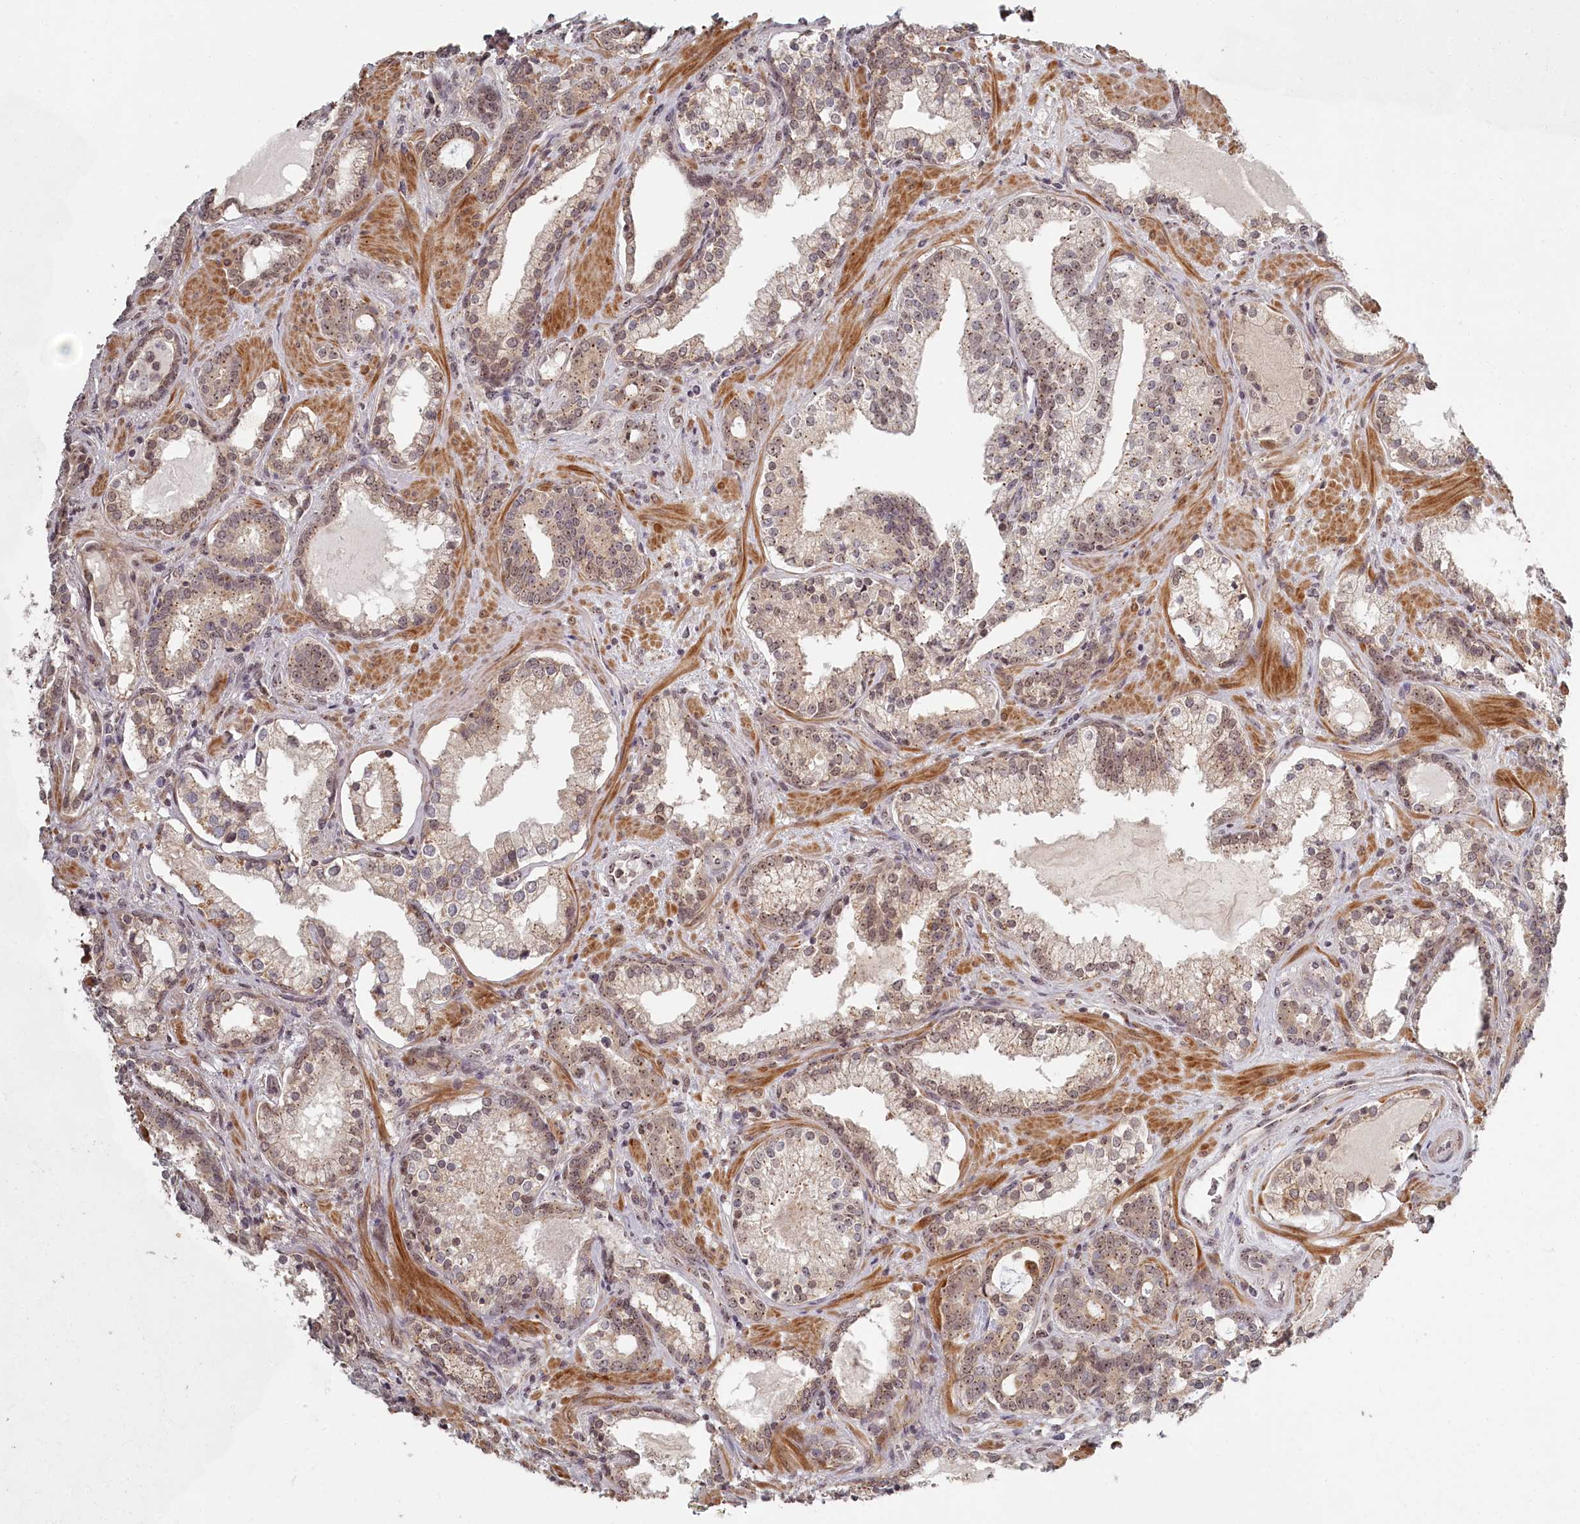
{"staining": {"intensity": "weak", "quantity": ">75%", "location": "cytoplasmic/membranous,nuclear"}, "tissue": "prostate cancer", "cell_type": "Tumor cells", "image_type": "cancer", "snomed": [{"axis": "morphology", "description": "Adenocarcinoma, High grade"}, {"axis": "topography", "description": "Prostate"}], "caption": "About >75% of tumor cells in prostate cancer reveal weak cytoplasmic/membranous and nuclear protein positivity as visualized by brown immunohistochemical staining.", "gene": "EXOSC1", "patient": {"sex": "male", "age": 58}}